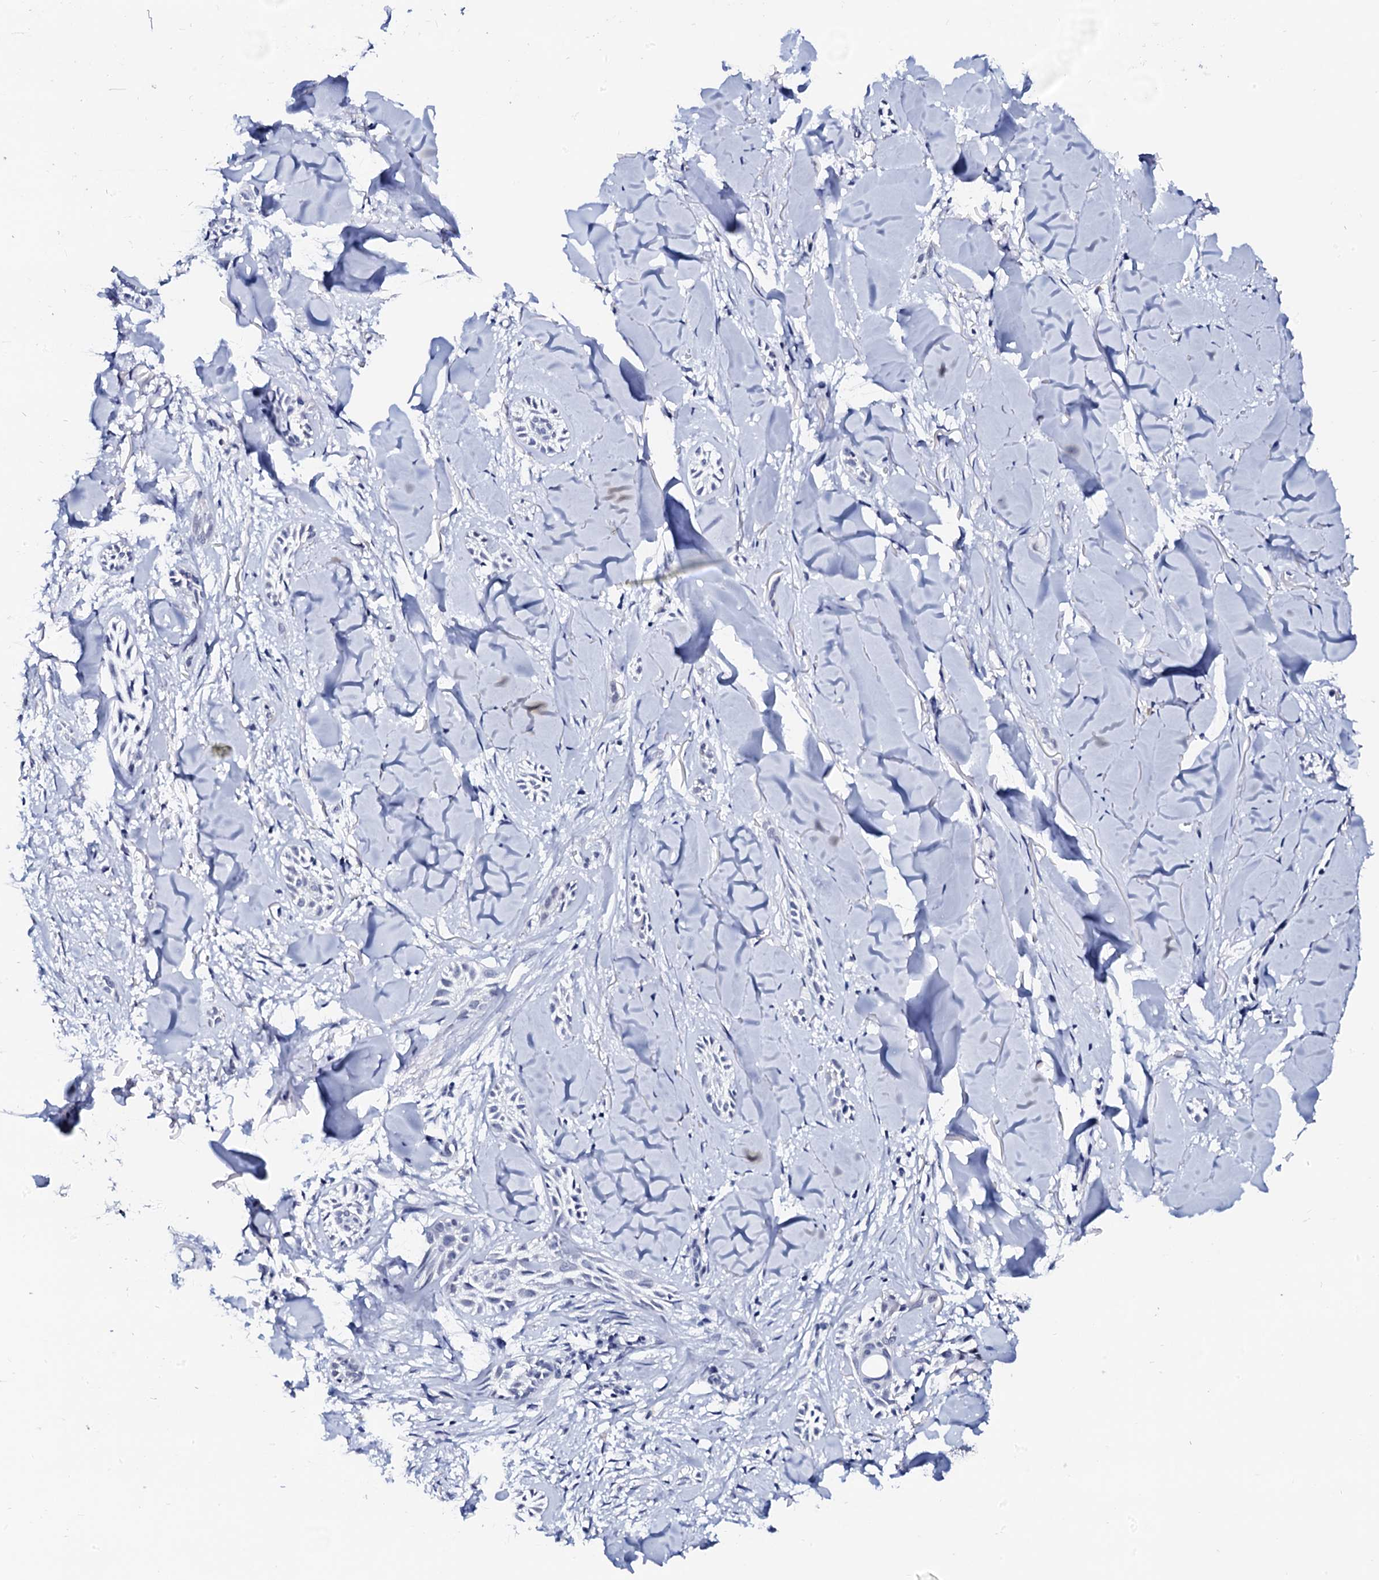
{"staining": {"intensity": "negative", "quantity": "none", "location": "none"}, "tissue": "skin cancer", "cell_type": "Tumor cells", "image_type": "cancer", "snomed": [{"axis": "morphology", "description": "Basal cell carcinoma"}, {"axis": "topography", "description": "Skin"}], "caption": "Immunohistochemistry (IHC) histopathology image of neoplastic tissue: human skin basal cell carcinoma stained with DAB displays no significant protein expression in tumor cells.", "gene": "SPATA19", "patient": {"sex": "female", "age": 59}}